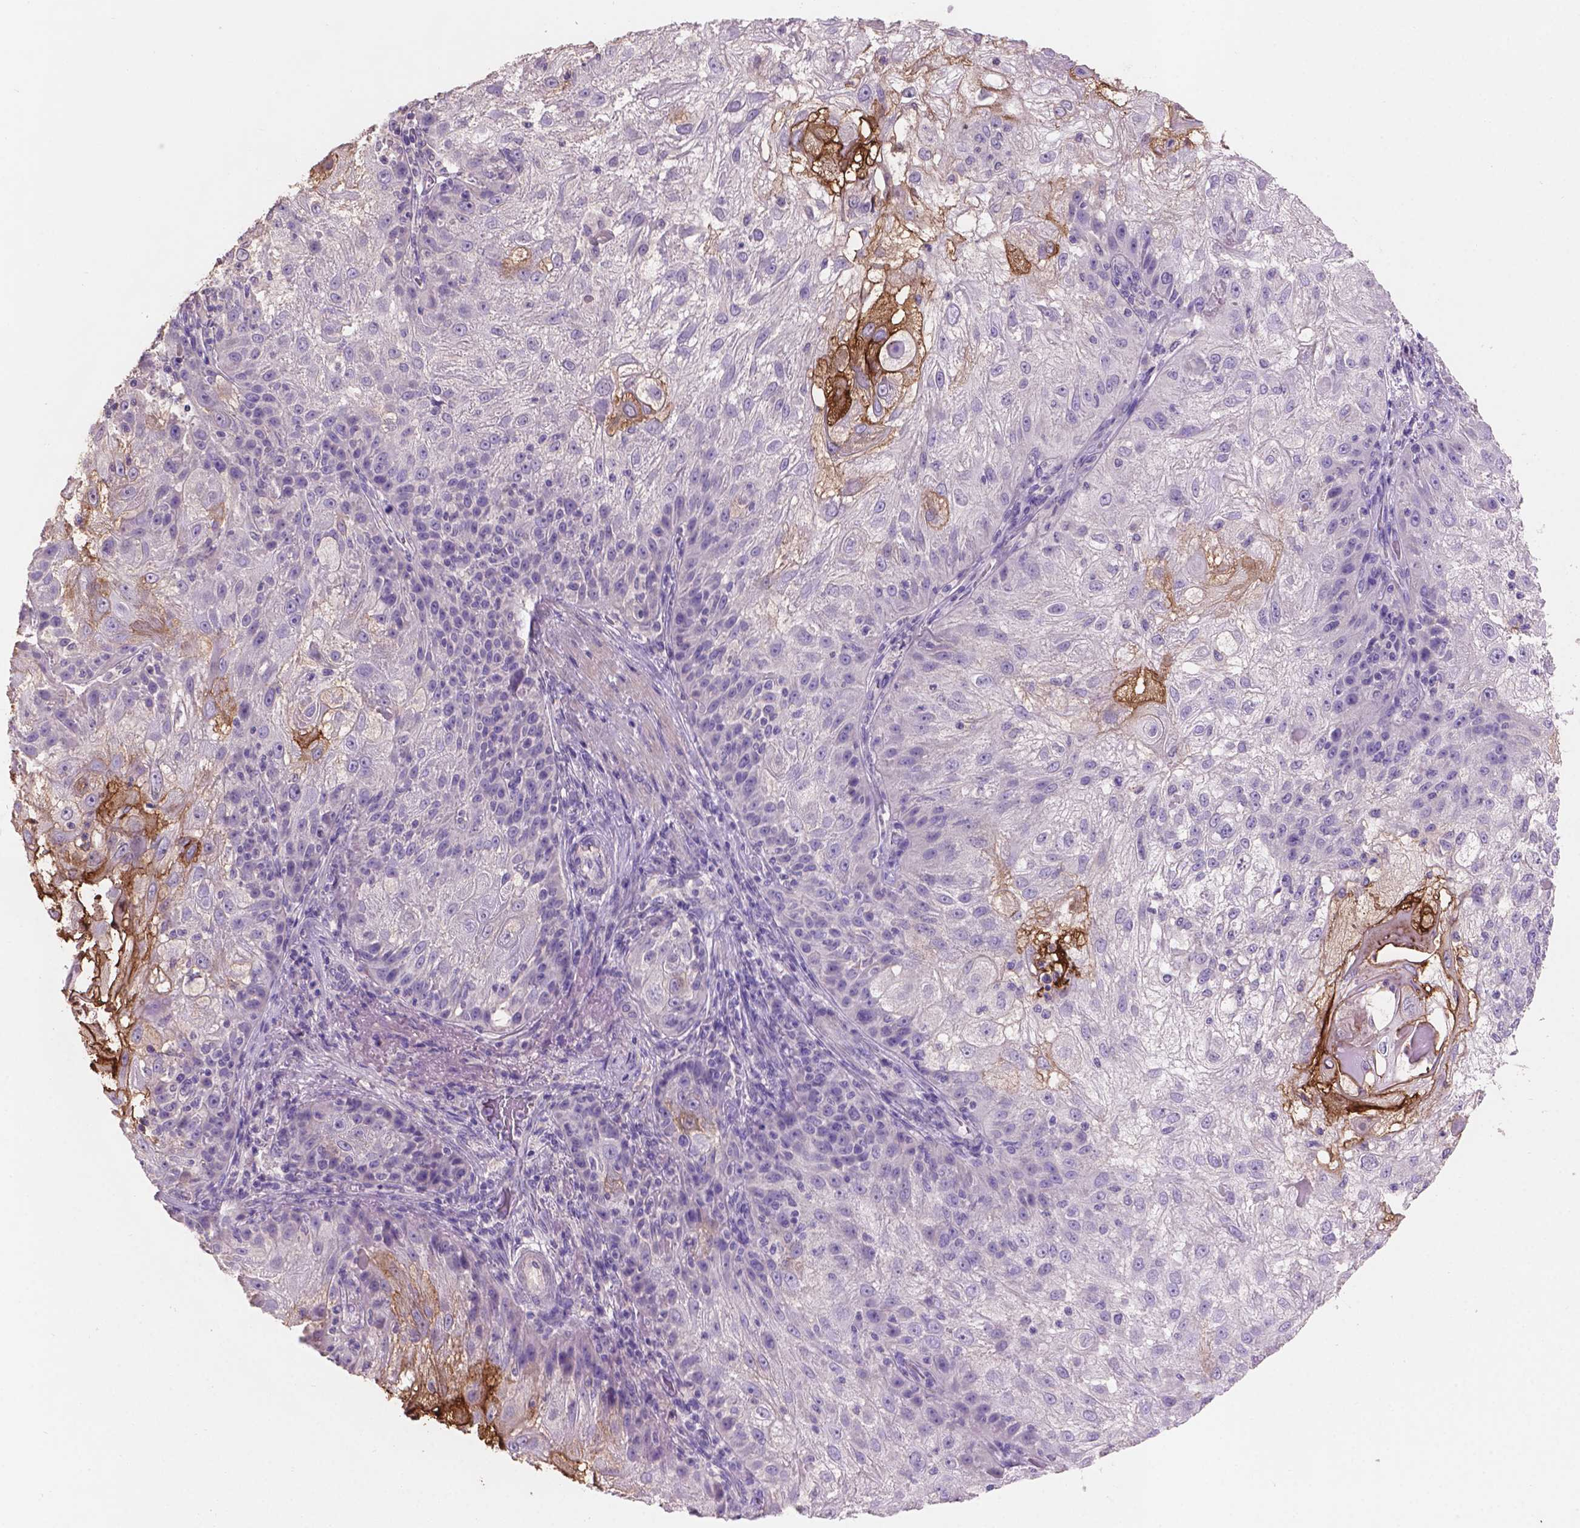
{"staining": {"intensity": "strong", "quantity": "<25%", "location": "cytoplasmic/membranous"}, "tissue": "skin cancer", "cell_type": "Tumor cells", "image_type": "cancer", "snomed": [{"axis": "morphology", "description": "Normal tissue, NOS"}, {"axis": "morphology", "description": "Squamous cell carcinoma, NOS"}, {"axis": "topography", "description": "Skin"}], "caption": "Protein analysis of skin squamous cell carcinoma tissue reveals strong cytoplasmic/membranous staining in approximately <25% of tumor cells.", "gene": "SBSN", "patient": {"sex": "female", "age": 83}}